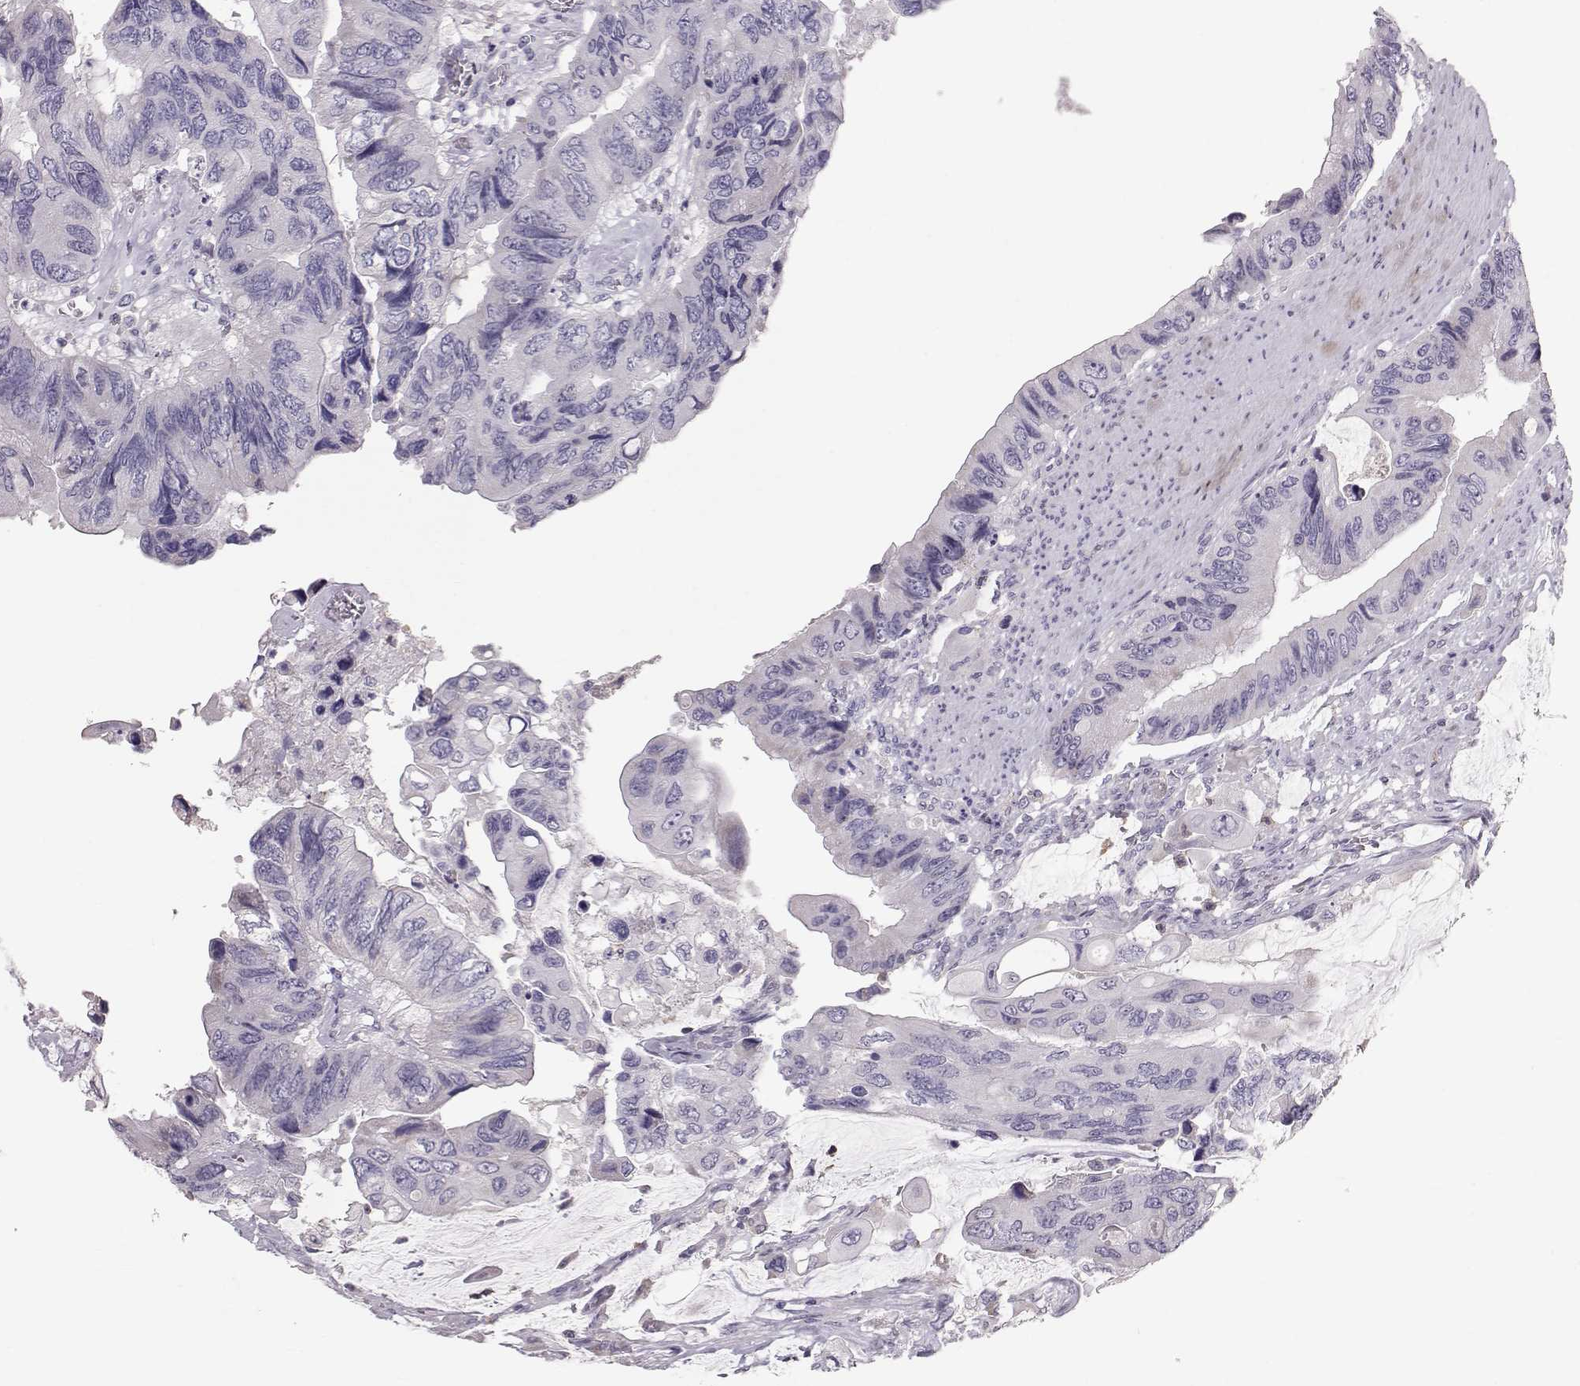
{"staining": {"intensity": "negative", "quantity": "none", "location": "none"}, "tissue": "colorectal cancer", "cell_type": "Tumor cells", "image_type": "cancer", "snomed": [{"axis": "morphology", "description": "Adenocarcinoma, NOS"}, {"axis": "topography", "description": "Rectum"}], "caption": "The histopathology image displays no staining of tumor cells in colorectal adenocarcinoma.", "gene": "POU1F1", "patient": {"sex": "male", "age": 63}}